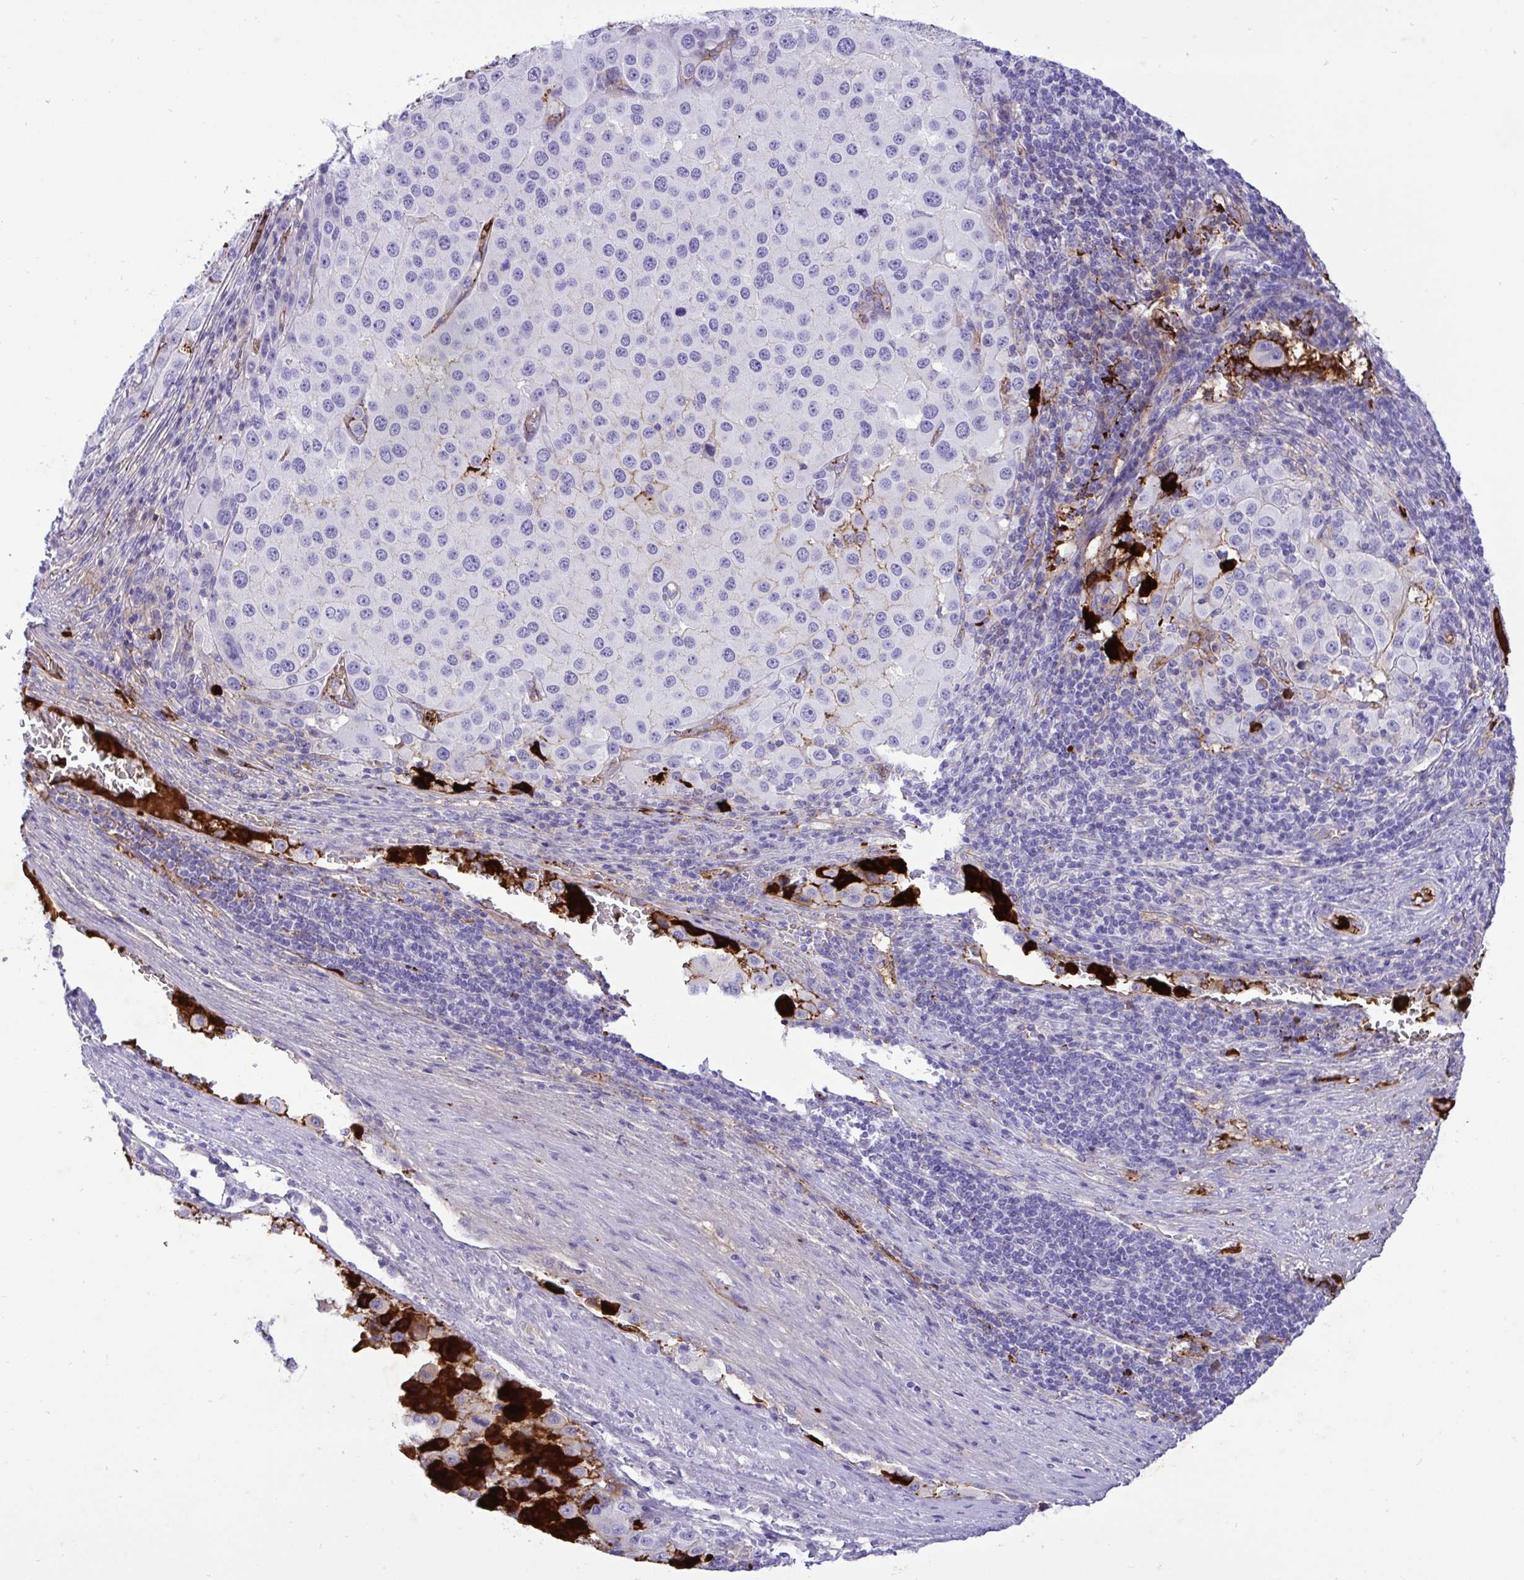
{"staining": {"intensity": "negative", "quantity": "none", "location": "none"}, "tissue": "melanoma", "cell_type": "Tumor cells", "image_type": "cancer", "snomed": [{"axis": "morphology", "description": "Malignant melanoma, Metastatic site"}, {"axis": "topography", "description": "Lymph node"}], "caption": "Photomicrograph shows no protein expression in tumor cells of malignant melanoma (metastatic site) tissue. (Stains: DAB immunohistochemistry with hematoxylin counter stain, Microscopy: brightfield microscopy at high magnification).", "gene": "F2", "patient": {"sex": "female", "age": 65}}